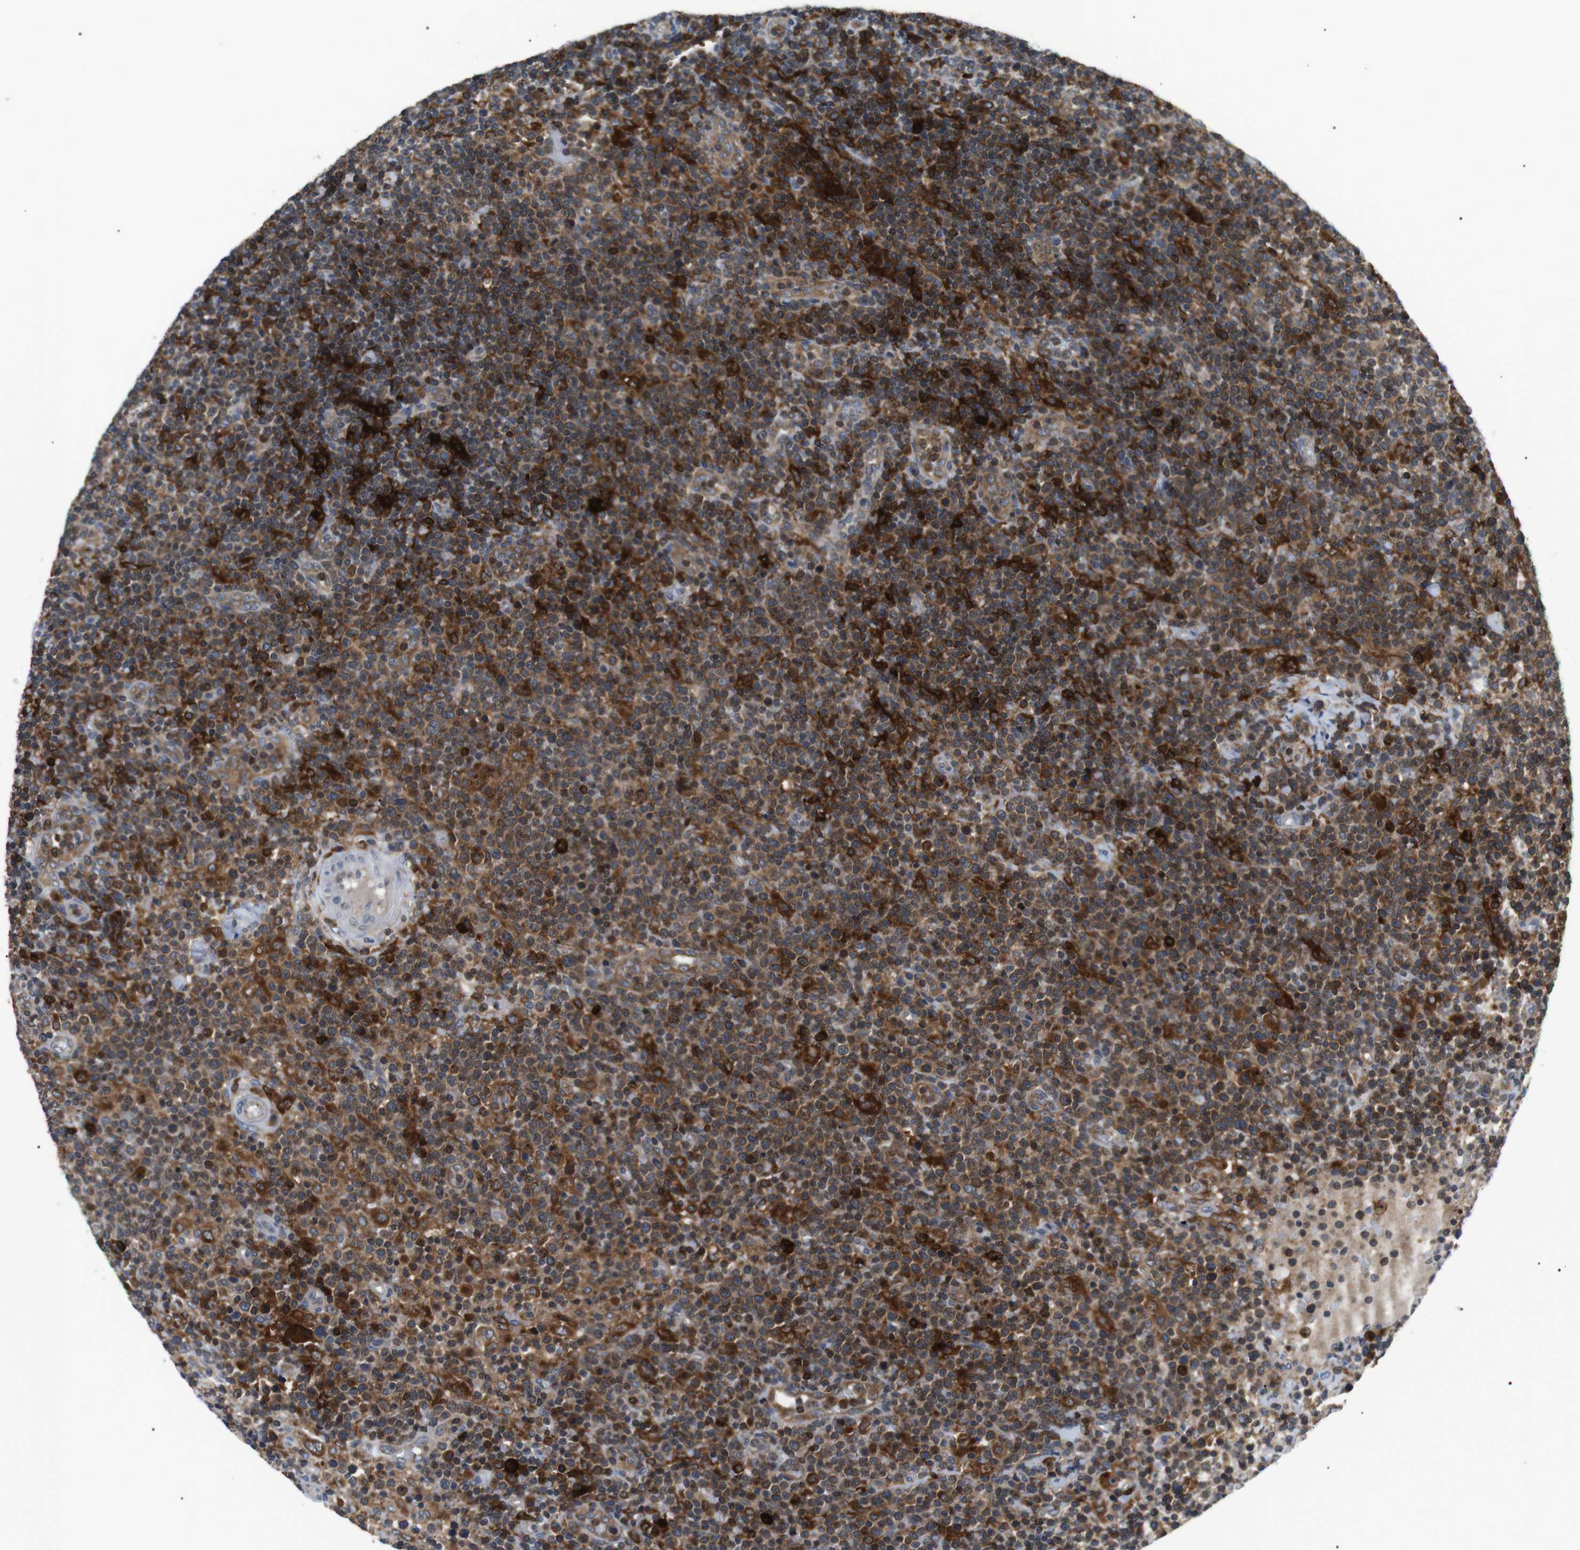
{"staining": {"intensity": "moderate", "quantity": ">75%", "location": "cytoplasmic/membranous"}, "tissue": "lymphoma", "cell_type": "Tumor cells", "image_type": "cancer", "snomed": [{"axis": "morphology", "description": "Malignant lymphoma, non-Hodgkin's type, High grade"}, {"axis": "topography", "description": "Lymph node"}], "caption": "There is medium levels of moderate cytoplasmic/membranous expression in tumor cells of malignant lymphoma, non-Hodgkin's type (high-grade), as demonstrated by immunohistochemical staining (brown color).", "gene": "RAB9A", "patient": {"sex": "male", "age": 61}}